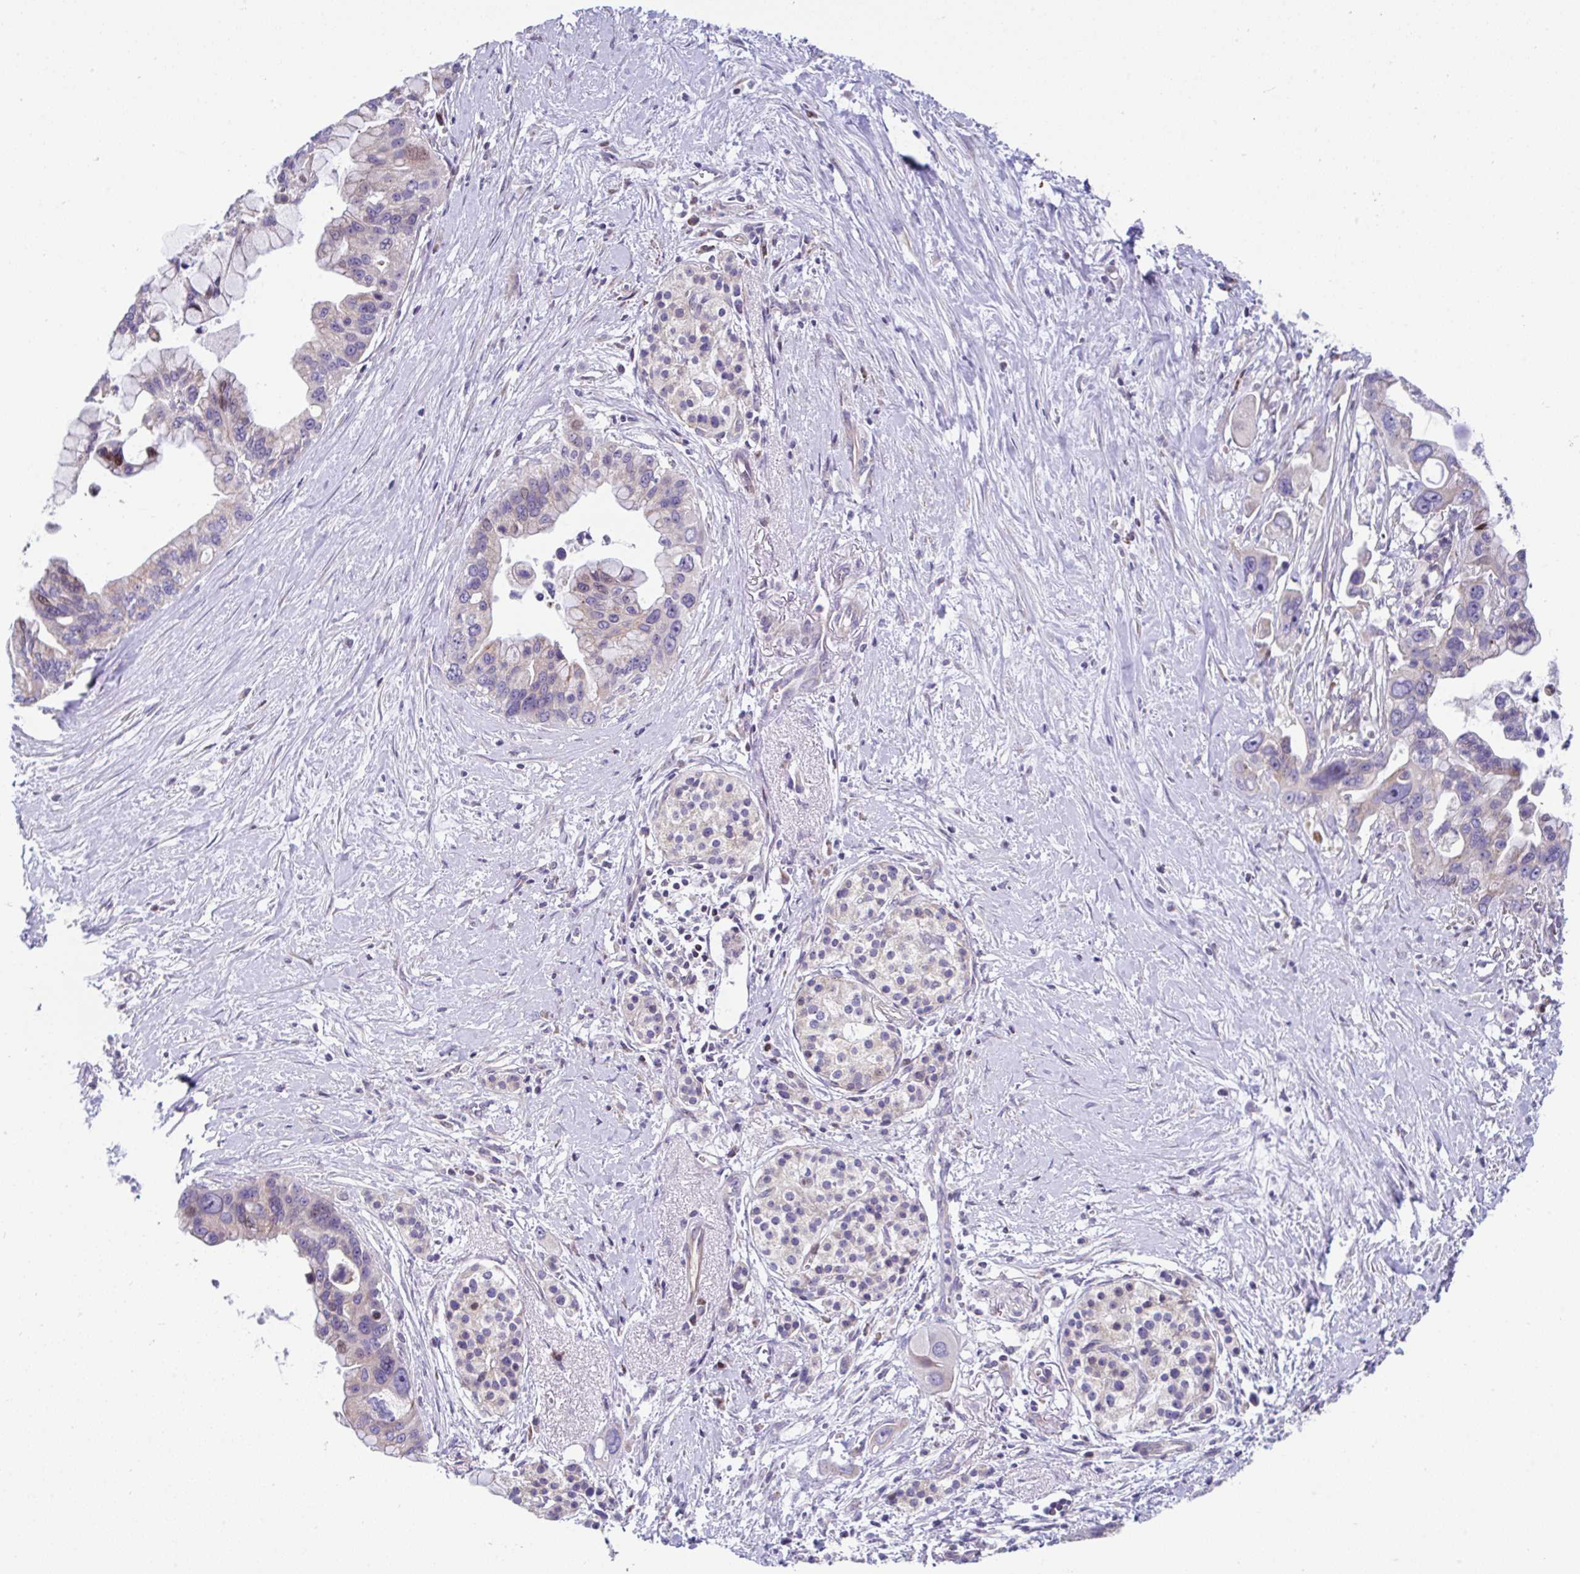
{"staining": {"intensity": "weak", "quantity": "<25%", "location": "nuclear"}, "tissue": "pancreatic cancer", "cell_type": "Tumor cells", "image_type": "cancer", "snomed": [{"axis": "morphology", "description": "Adenocarcinoma, NOS"}, {"axis": "topography", "description": "Pancreas"}], "caption": "The image reveals no staining of tumor cells in pancreatic cancer (adenocarcinoma).", "gene": "FIGNL1", "patient": {"sex": "female", "age": 83}}